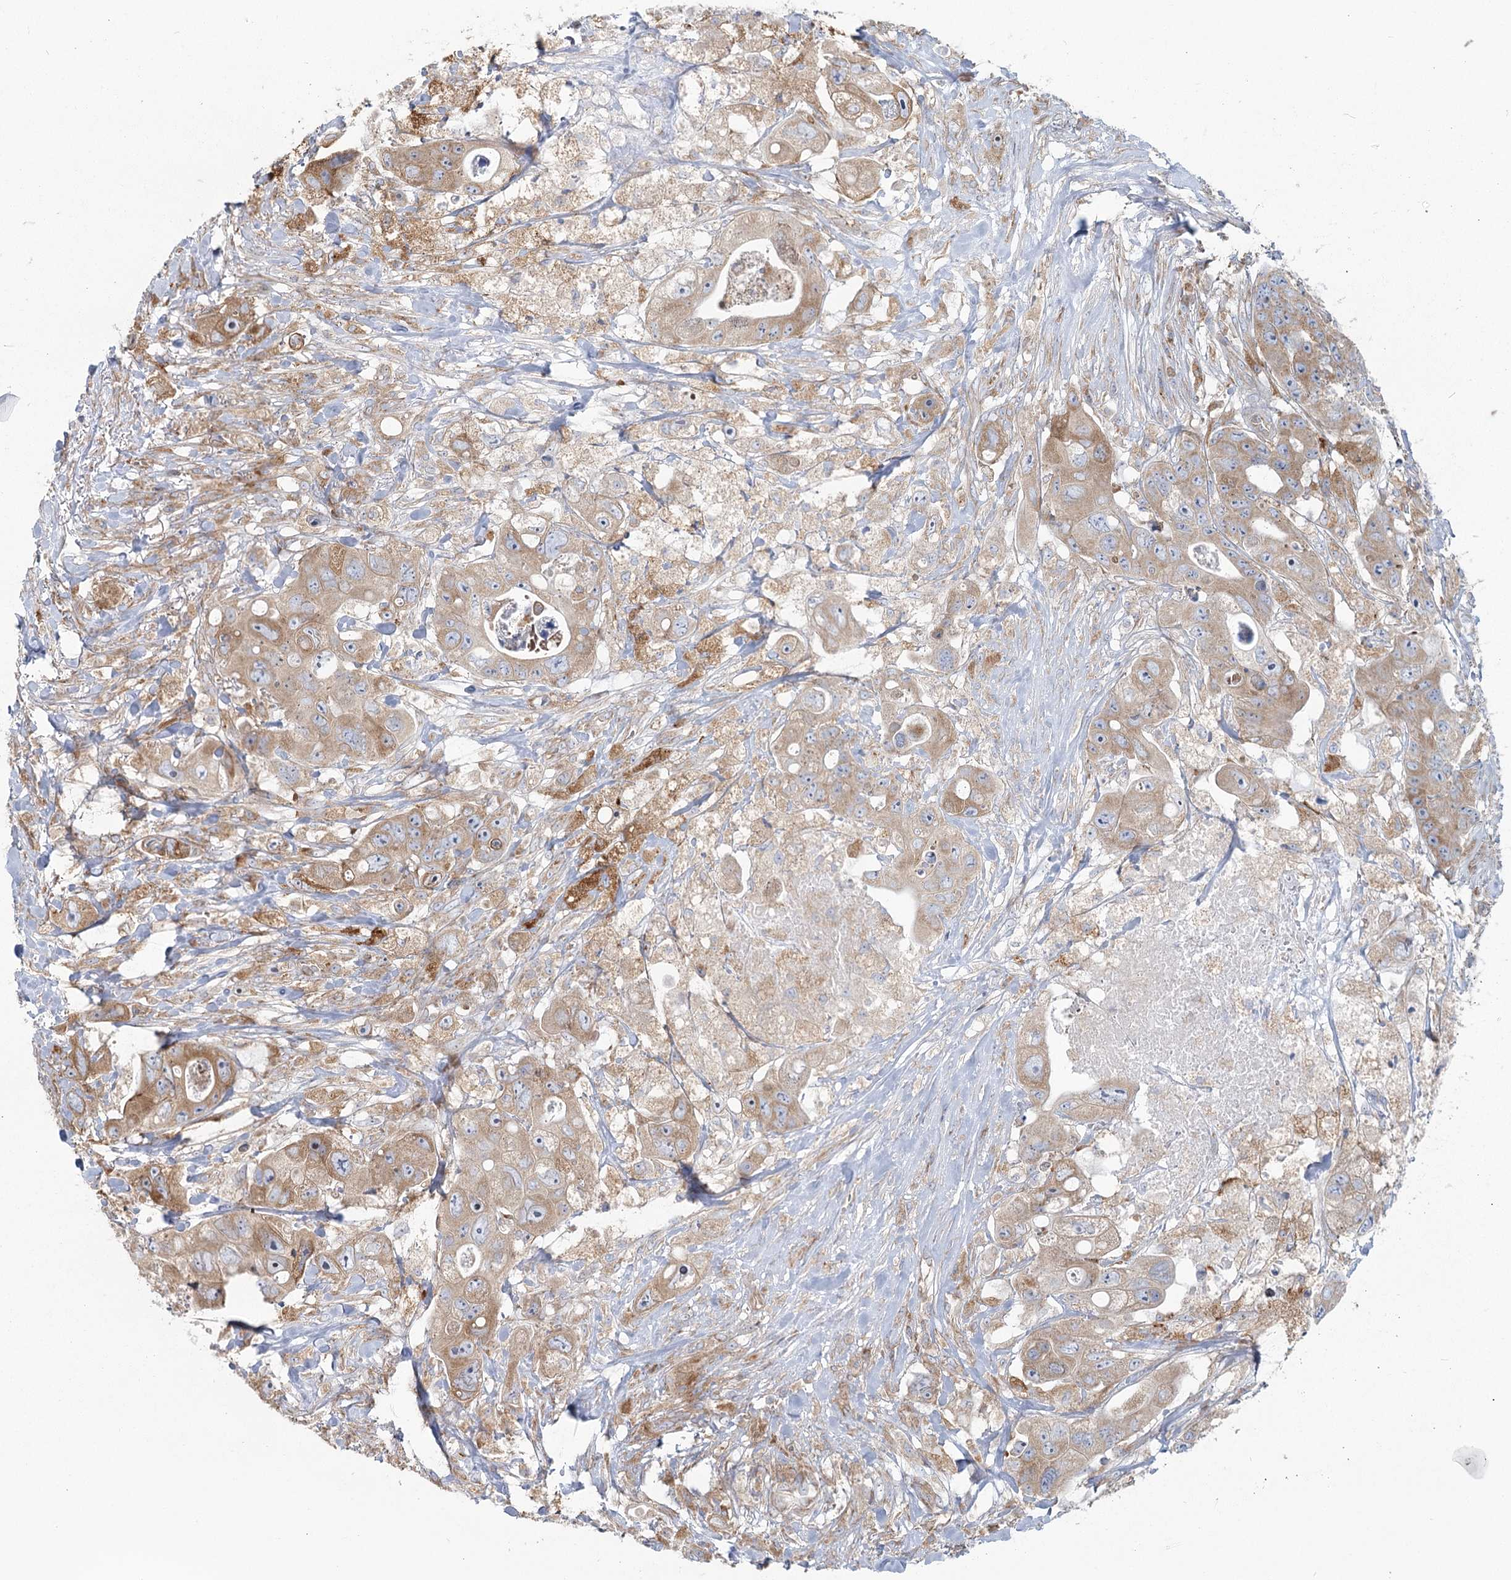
{"staining": {"intensity": "moderate", "quantity": ">75%", "location": "cytoplasmic/membranous"}, "tissue": "colorectal cancer", "cell_type": "Tumor cells", "image_type": "cancer", "snomed": [{"axis": "morphology", "description": "Adenocarcinoma, NOS"}, {"axis": "topography", "description": "Colon"}], "caption": "An immunohistochemistry (IHC) photomicrograph of tumor tissue is shown. Protein staining in brown shows moderate cytoplasmic/membranous positivity in colorectal cancer (adenocarcinoma) within tumor cells. (DAB (3,3'-diaminobenzidine) IHC, brown staining for protein, blue staining for nuclei).", "gene": "HARS2", "patient": {"sex": "female", "age": 46}}